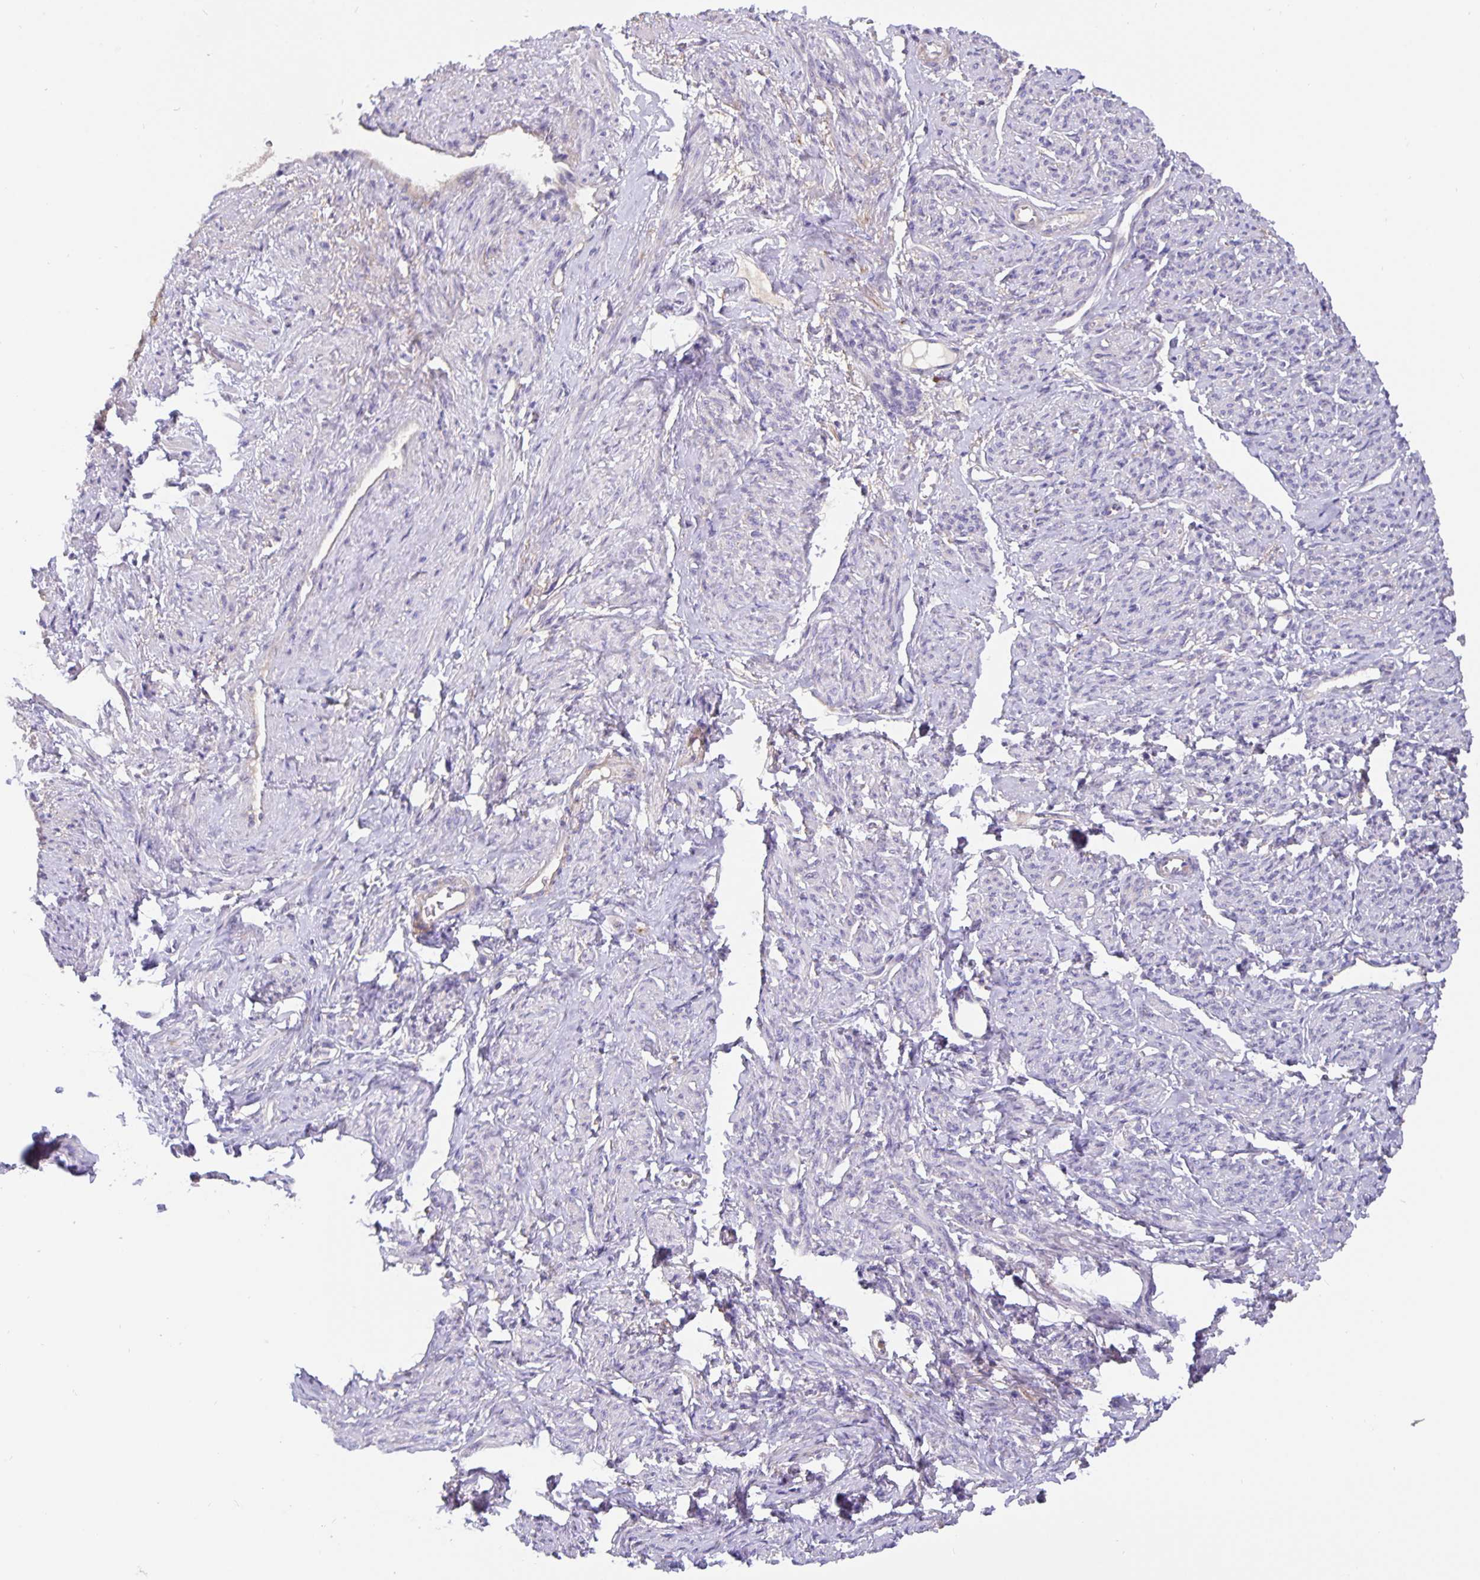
{"staining": {"intensity": "negative", "quantity": "none", "location": "none"}, "tissue": "smooth muscle", "cell_type": "Smooth muscle cells", "image_type": "normal", "snomed": [{"axis": "morphology", "description": "Normal tissue, NOS"}, {"axis": "topography", "description": "Smooth muscle"}], "caption": "Immunohistochemical staining of normal smooth muscle shows no significant expression in smooth muscle cells.", "gene": "EML6", "patient": {"sex": "female", "age": 65}}